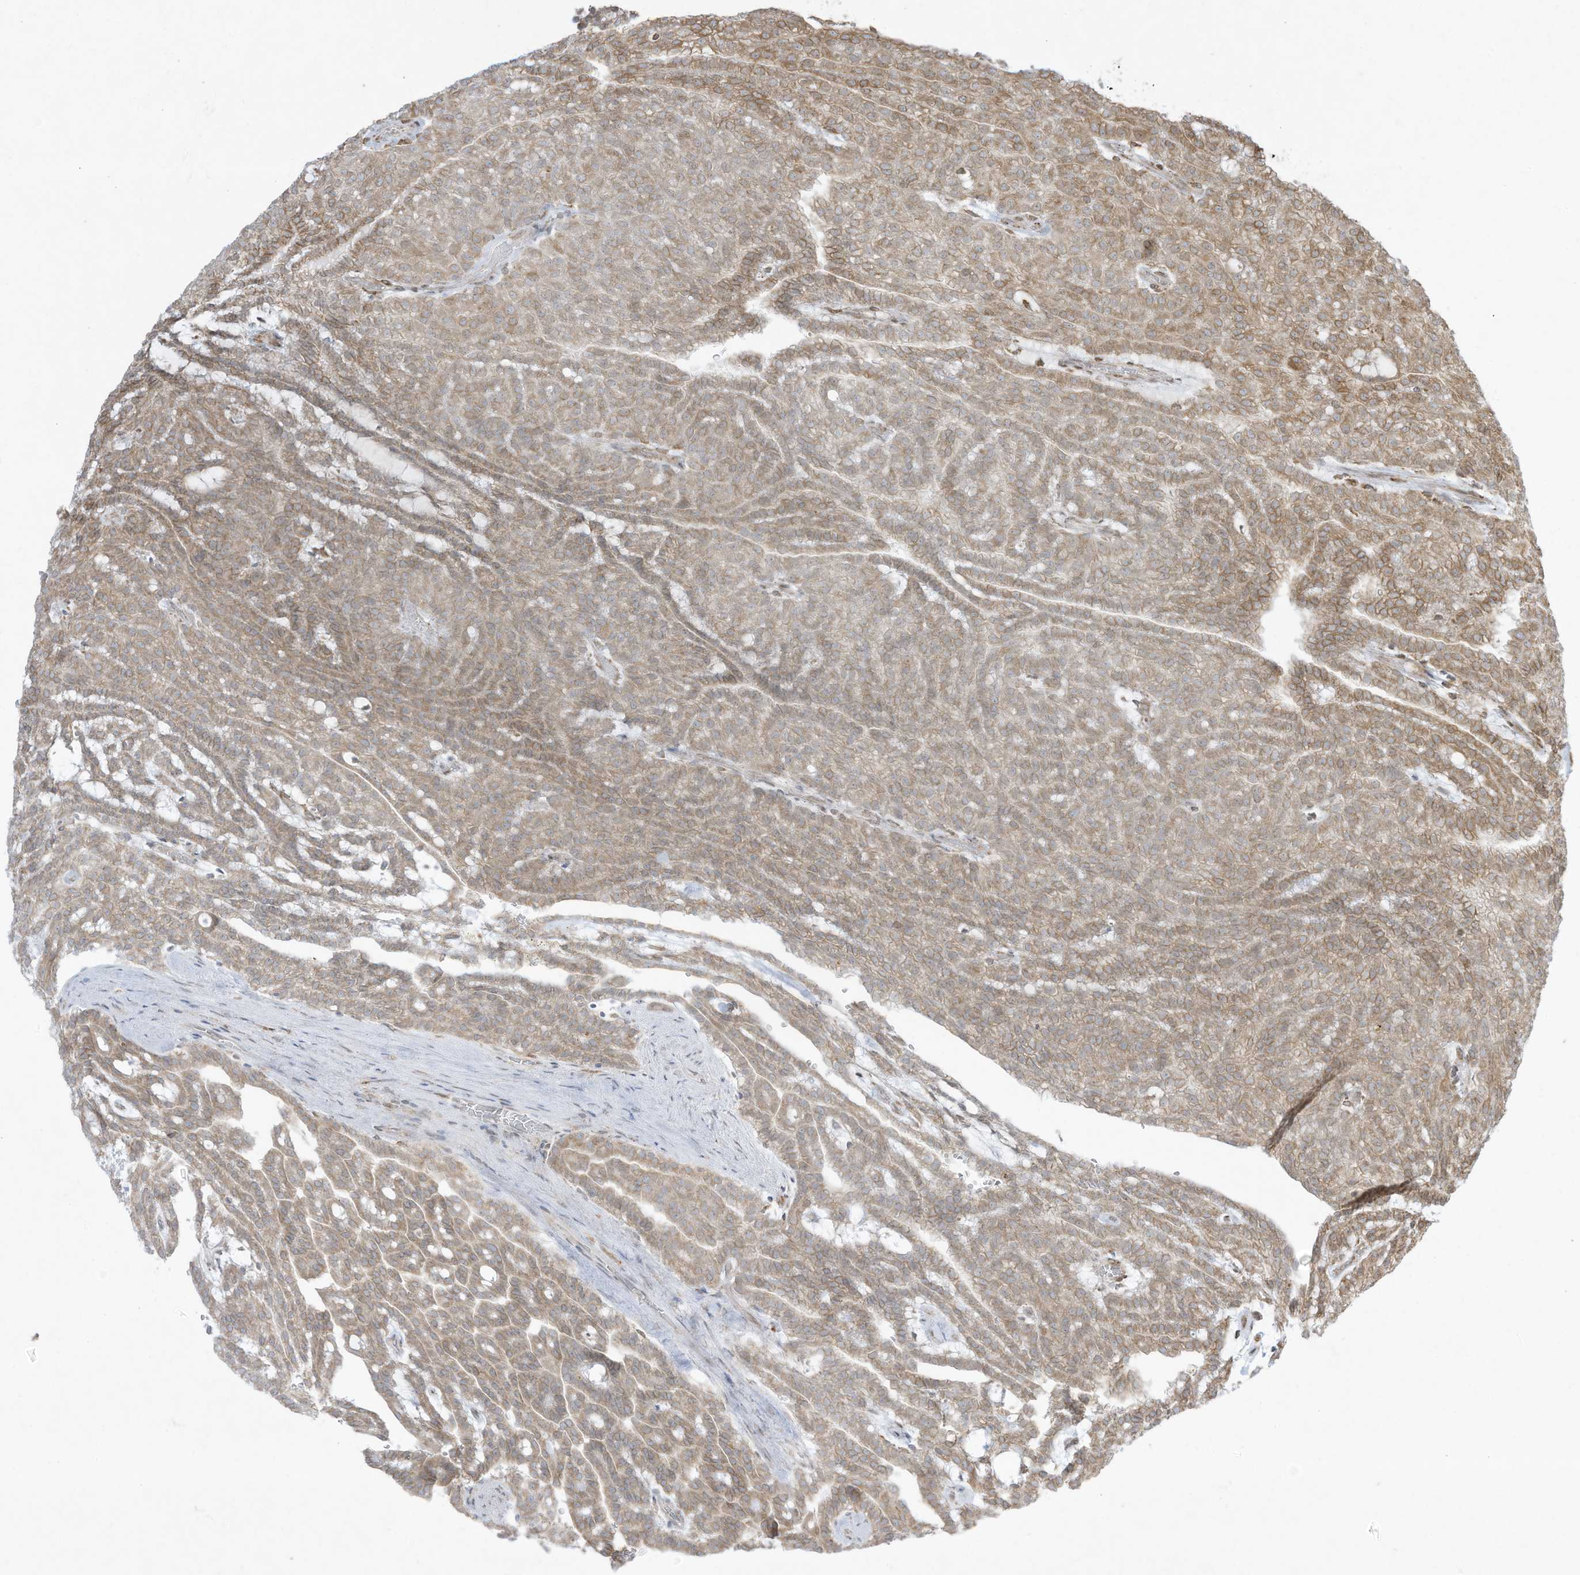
{"staining": {"intensity": "weak", "quantity": ">75%", "location": "cytoplasmic/membranous"}, "tissue": "renal cancer", "cell_type": "Tumor cells", "image_type": "cancer", "snomed": [{"axis": "morphology", "description": "Adenocarcinoma, NOS"}, {"axis": "topography", "description": "Kidney"}], "caption": "A photomicrograph showing weak cytoplasmic/membranous staining in approximately >75% of tumor cells in adenocarcinoma (renal), as visualized by brown immunohistochemical staining.", "gene": "PTK6", "patient": {"sex": "male", "age": 63}}